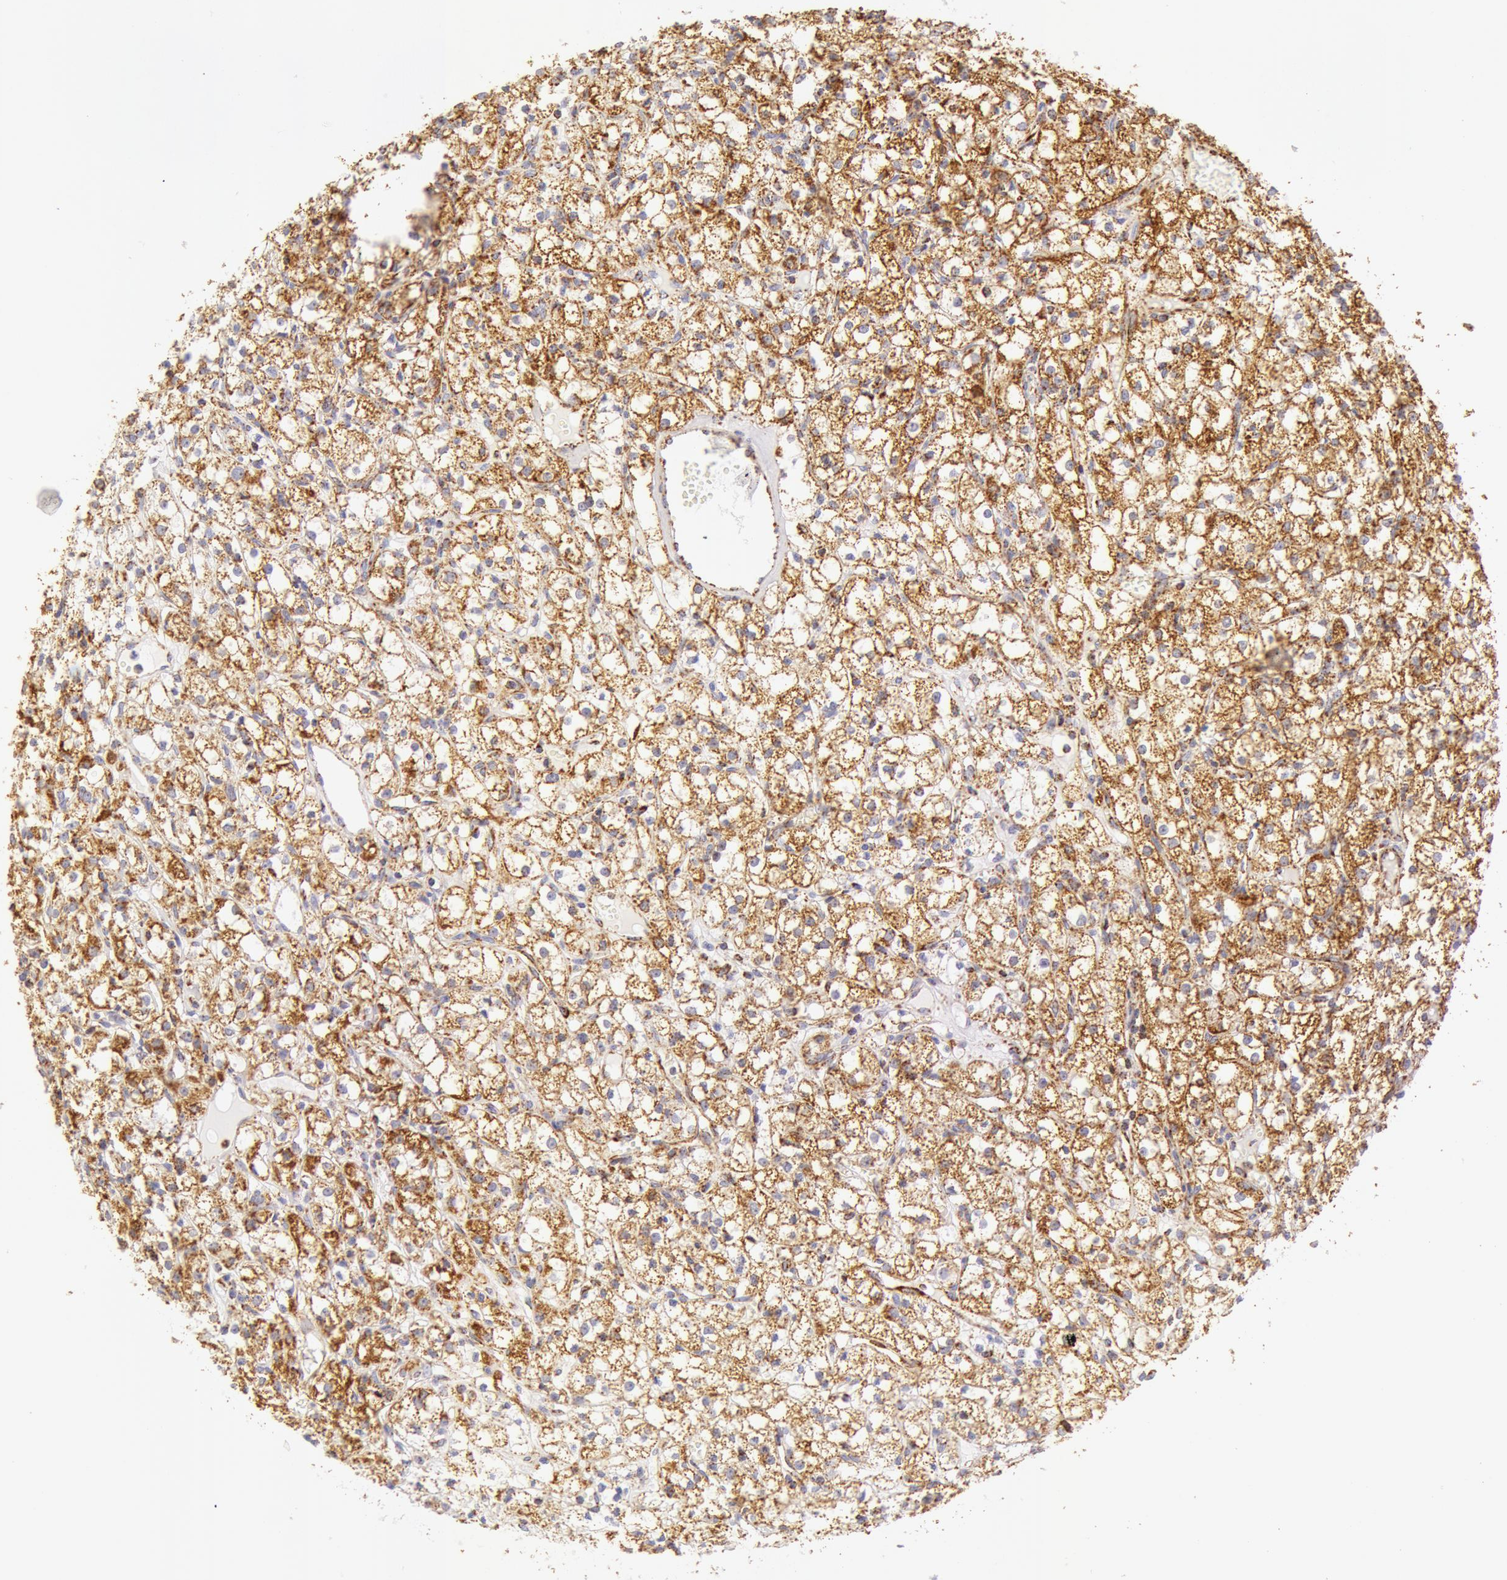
{"staining": {"intensity": "moderate", "quantity": ">75%", "location": "cytoplasmic/membranous"}, "tissue": "renal cancer", "cell_type": "Tumor cells", "image_type": "cancer", "snomed": [{"axis": "morphology", "description": "Adenocarcinoma, NOS"}, {"axis": "topography", "description": "Kidney"}], "caption": "Adenocarcinoma (renal) tissue shows moderate cytoplasmic/membranous staining in approximately >75% of tumor cells, visualized by immunohistochemistry.", "gene": "ATP5F1B", "patient": {"sex": "male", "age": 61}}